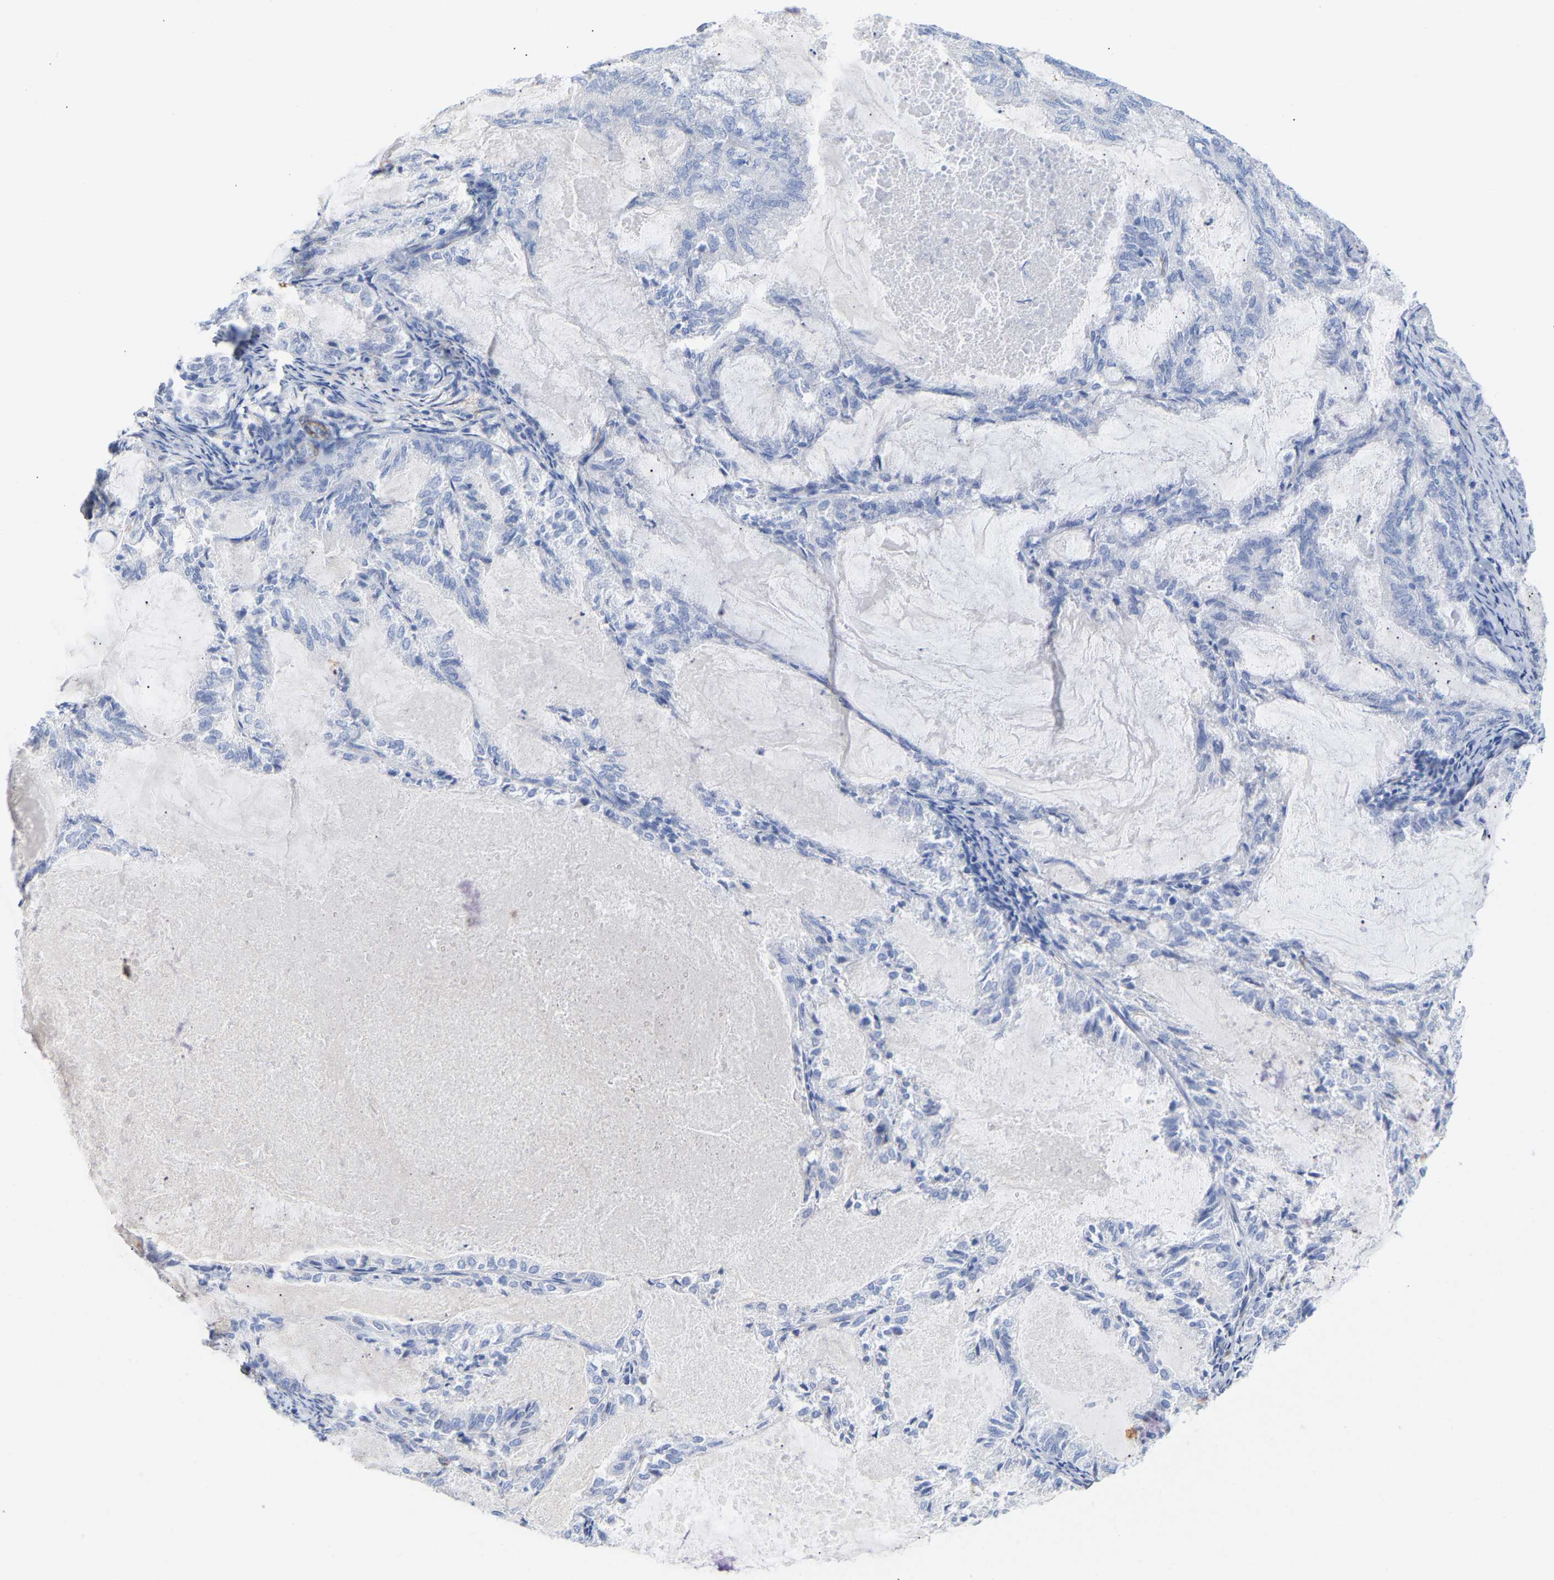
{"staining": {"intensity": "negative", "quantity": "none", "location": "none"}, "tissue": "endometrial cancer", "cell_type": "Tumor cells", "image_type": "cancer", "snomed": [{"axis": "morphology", "description": "Adenocarcinoma, NOS"}, {"axis": "topography", "description": "Endometrium"}], "caption": "Immunohistochemistry (IHC) image of neoplastic tissue: human endometrial cancer (adenocarcinoma) stained with DAB shows no significant protein positivity in tumor cells.", "gene": "AMPH", "patient": {"sex": "female", "age": 86}}